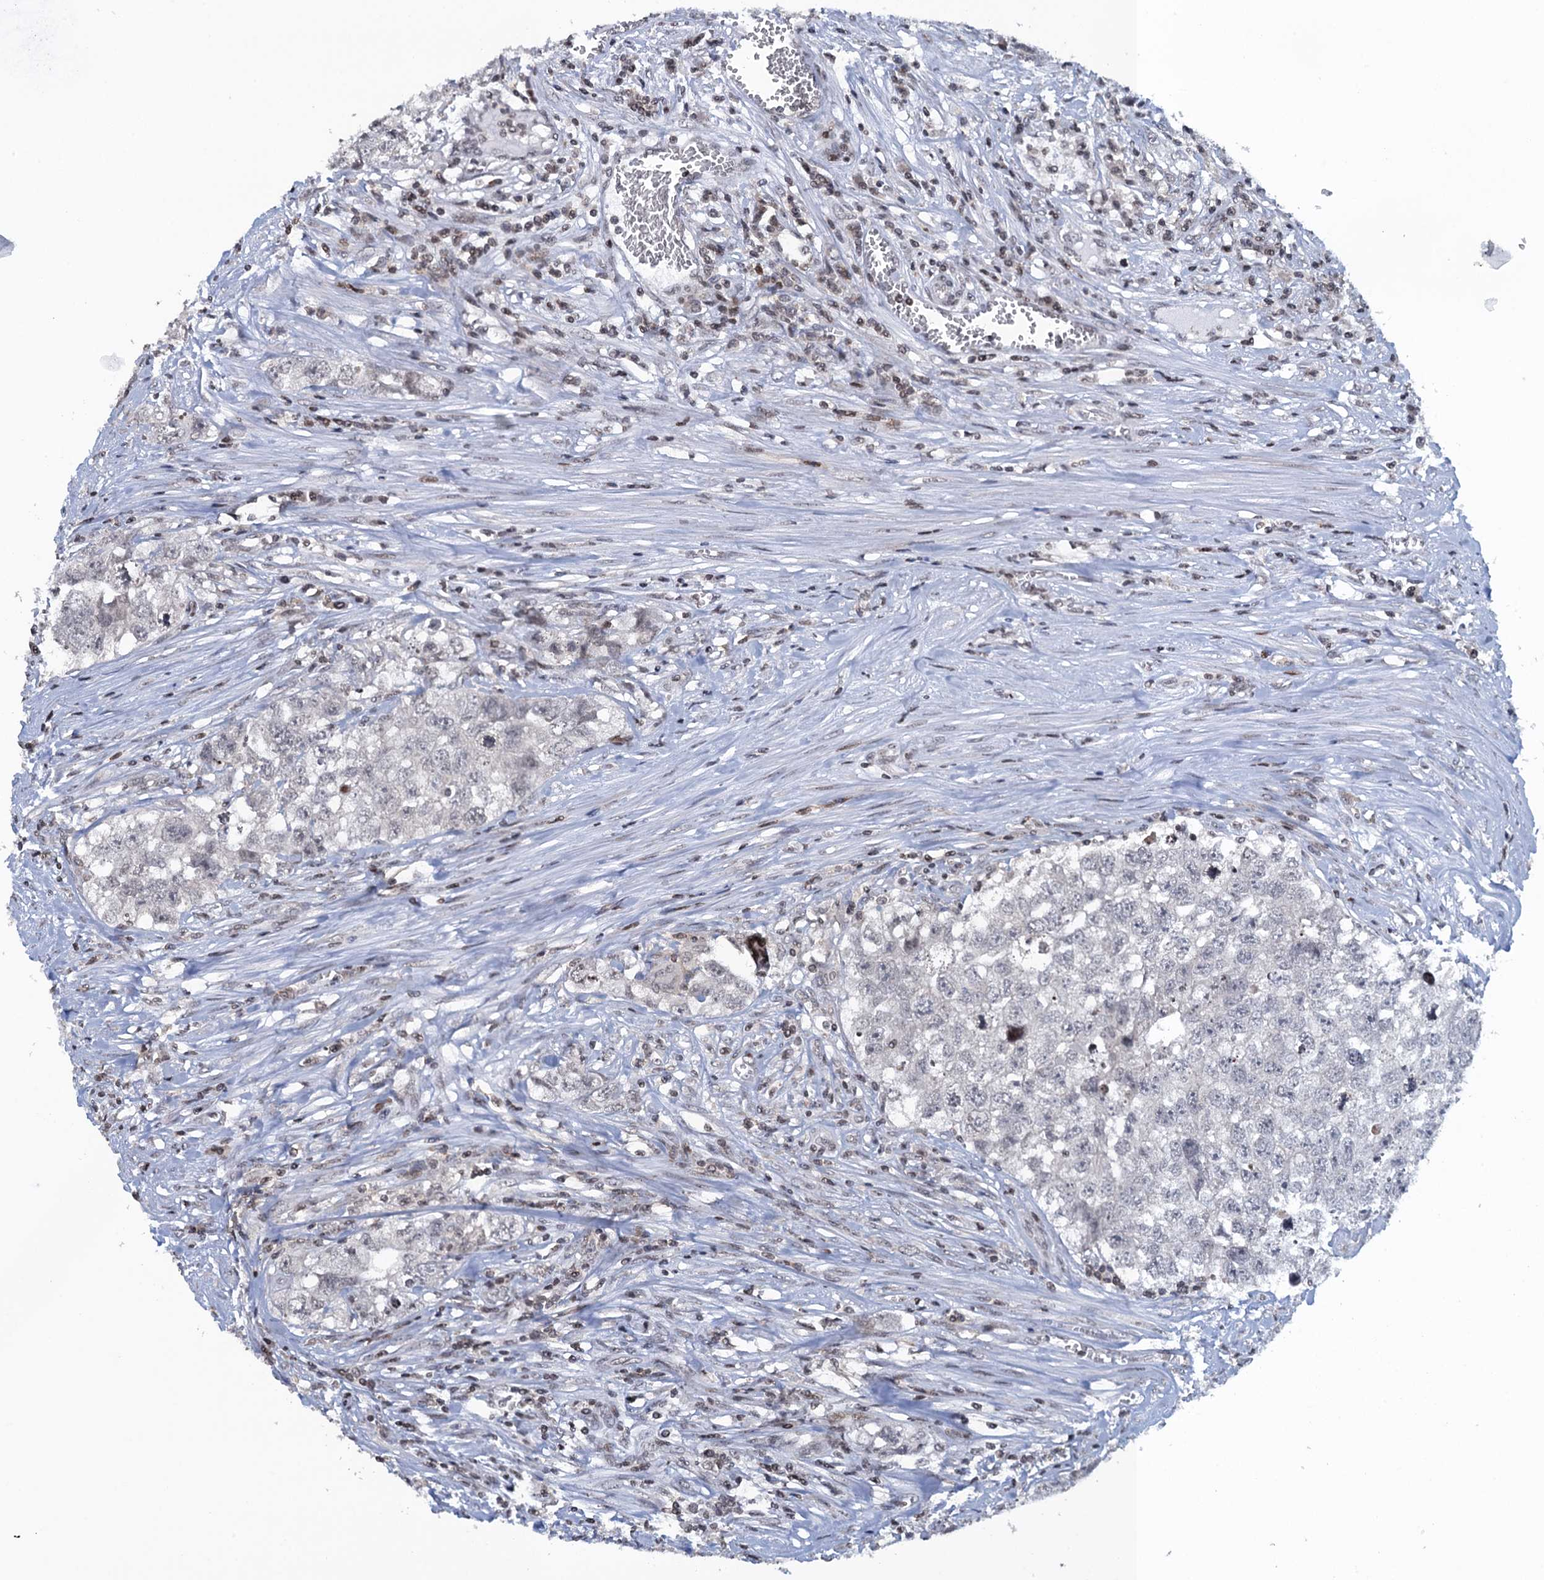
{"staining": {"intensity": "negative", "quantity": "none", "location": "none"}, "tissue": "testis cancer", "cell_type": "Tumor cells", "image_type": "cancer", "snomed": [{"axis": "morphology", "description": "Seminoma, NOS"}, {"axis": "morphology", "description": "Carcinoma, Embryonal, NOS"}, {"axis": "topography", "description": "Testis"}], "caption": "This is an immunohistochemistry (IHC) image of human testis cancer (embryonal carcinoma). There is no staining in tumor cells.", "gene": "FYB1", "patient": {"sex": "male", "age": 43}}